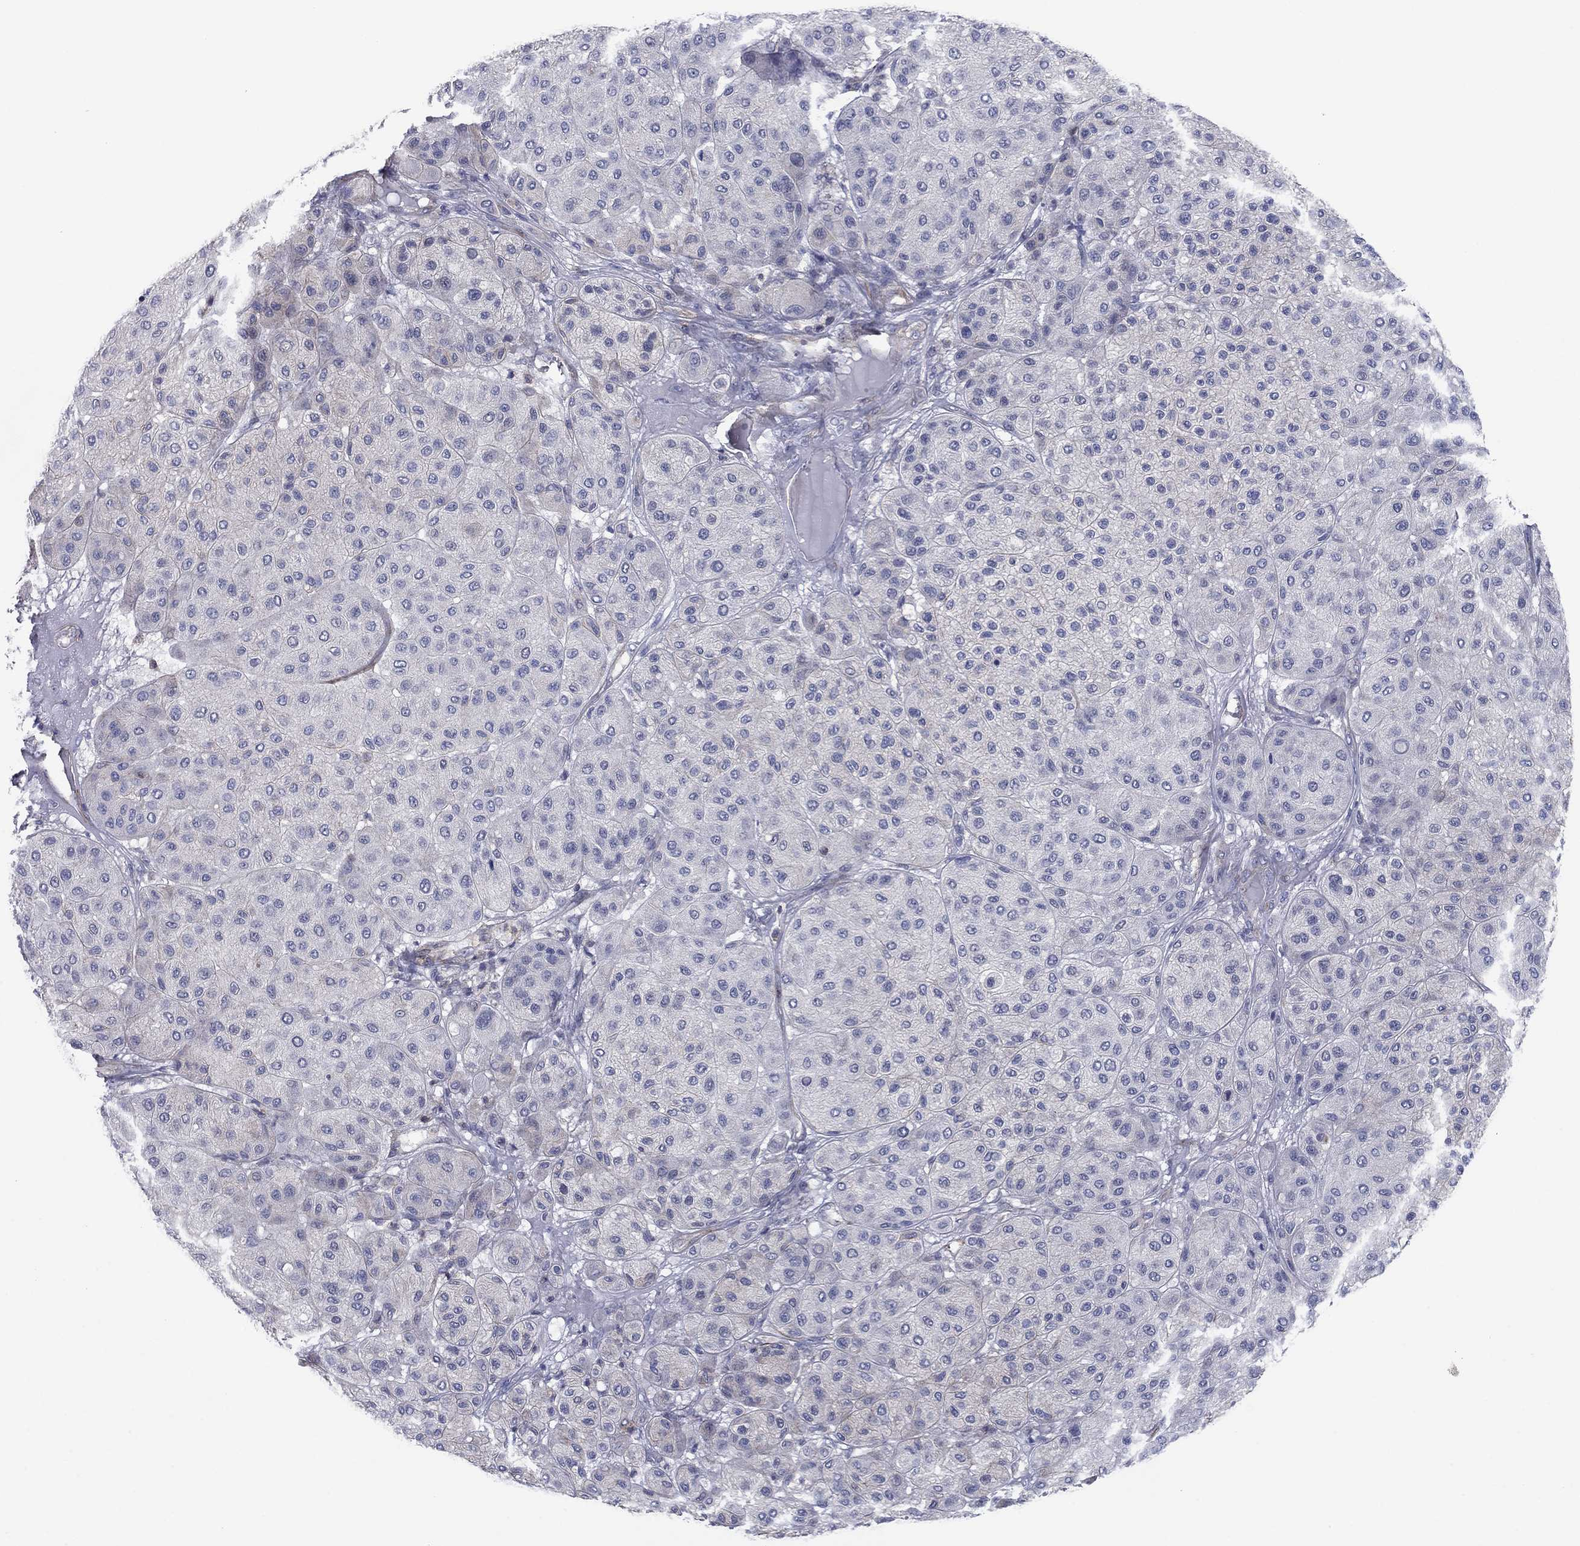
{"staining": {"intensity": "negative", "quantity": "none", "location": "none"}, "tissue": "melanoma", "cell_type": "Tumor cells", "image_type": "cancer", "snomed": [{"axis": "morphology", "description": "Malignant melanoma, Metastatic site"}, {"axis": "topography", "description": "Smooth muscle"}], "caption": "High power microscopy photomicrograph of an immunohistochemistry micrograph of malignant melanoma (metastatic site), revealing no significant expression in tumor cells.", "gene": "PSD4", "patient": {"sex": "male", "age": 41}}